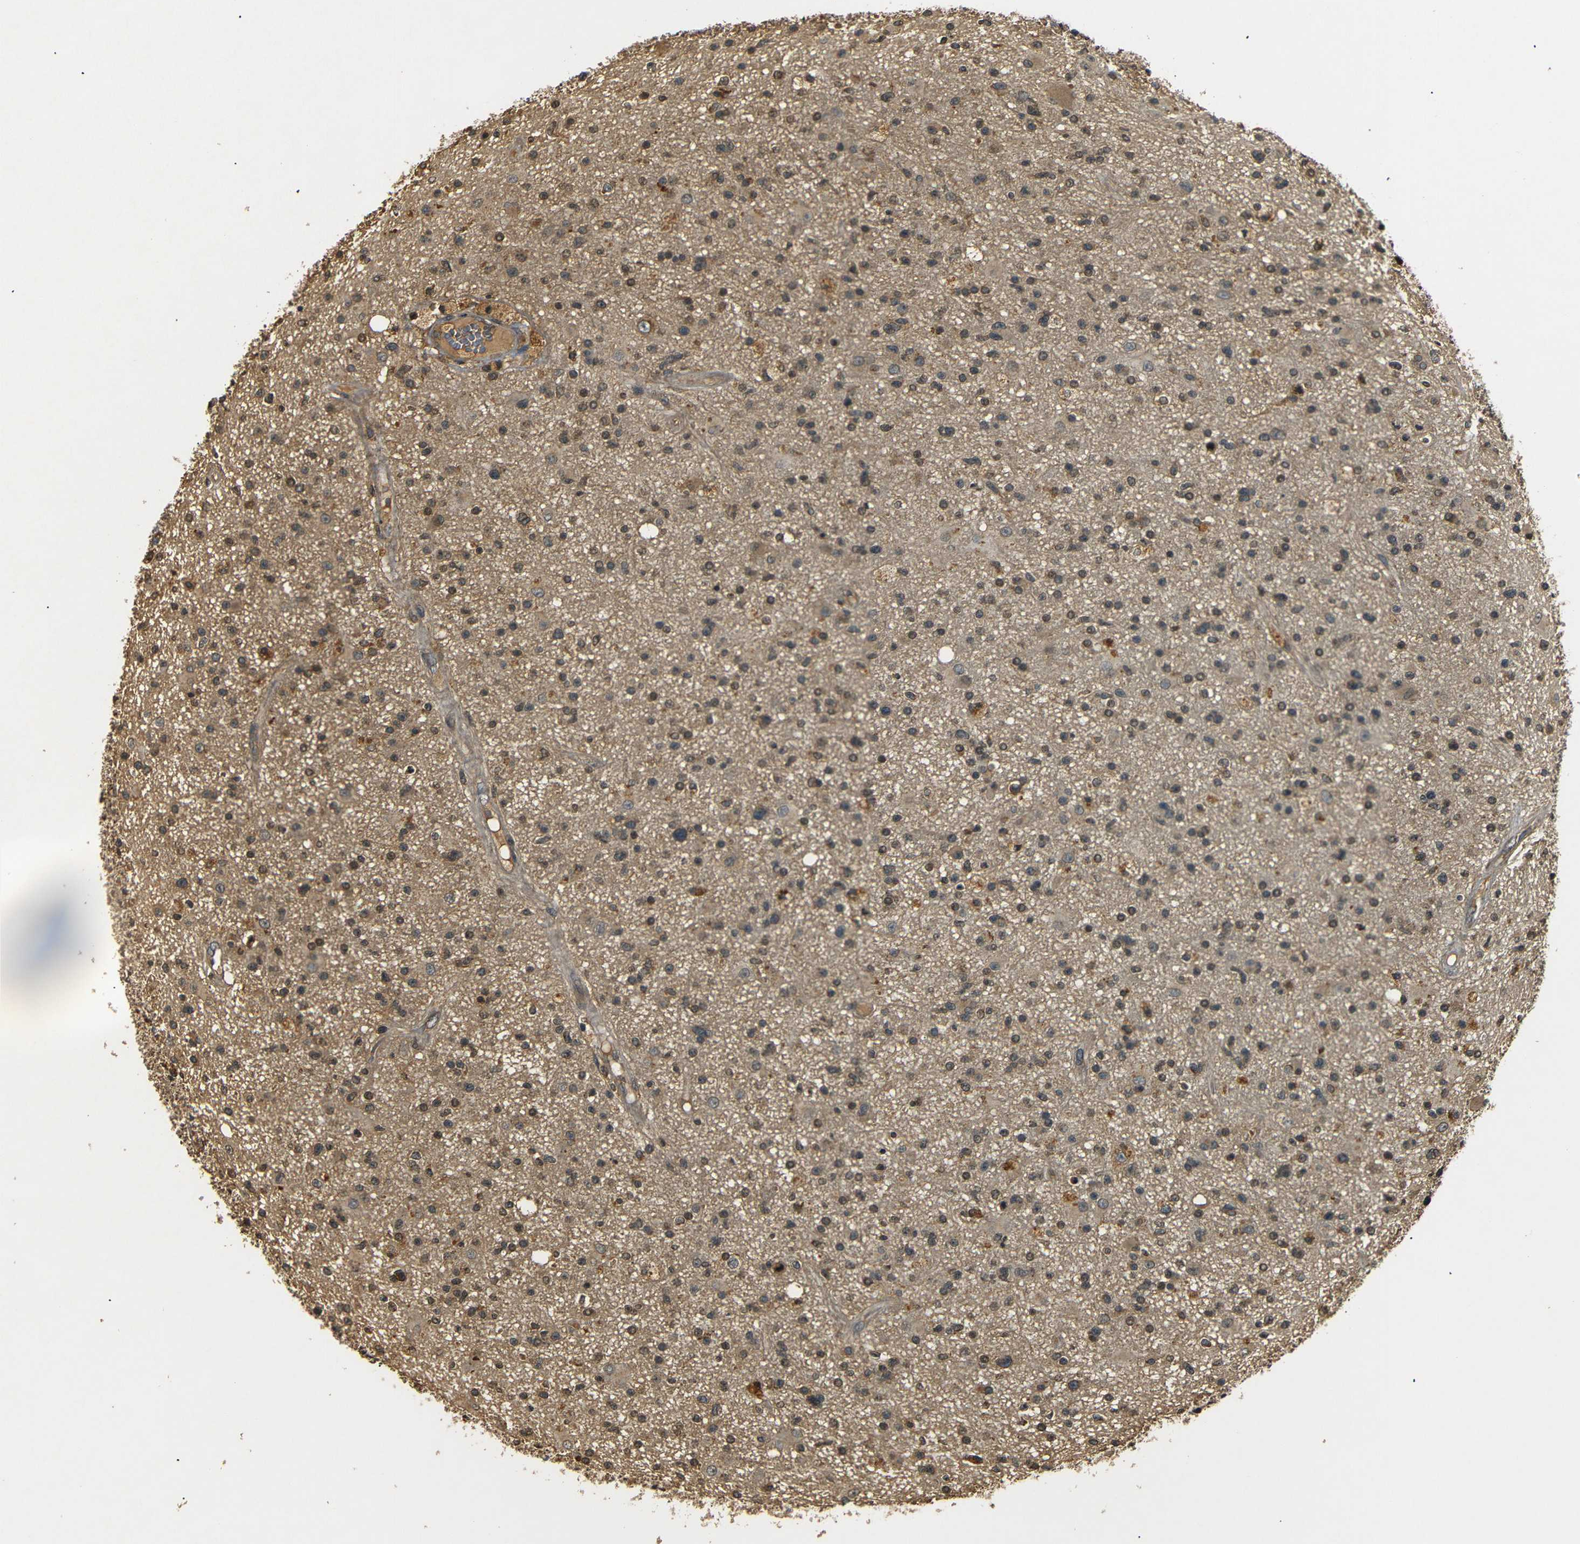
{"staining": {"intensity": "moderate", "quantity": ">75%", "location": "cytoplasmic/membranous"}, "tissue": "glioma", "cell_type": "Tumor cells", "image_type": "cancer", "snomed": [{"axis": "morphology", "description": "Glioma, malignant, High grade"}, {"axis": "topography", "description": "Brain"}], "caption": "Glioma stained for a protein reveals moderate cytoplasmic/membranous positivity in tumor cells.", "gene": "TANK", "patient": {"sex": "male", "age": 33}}